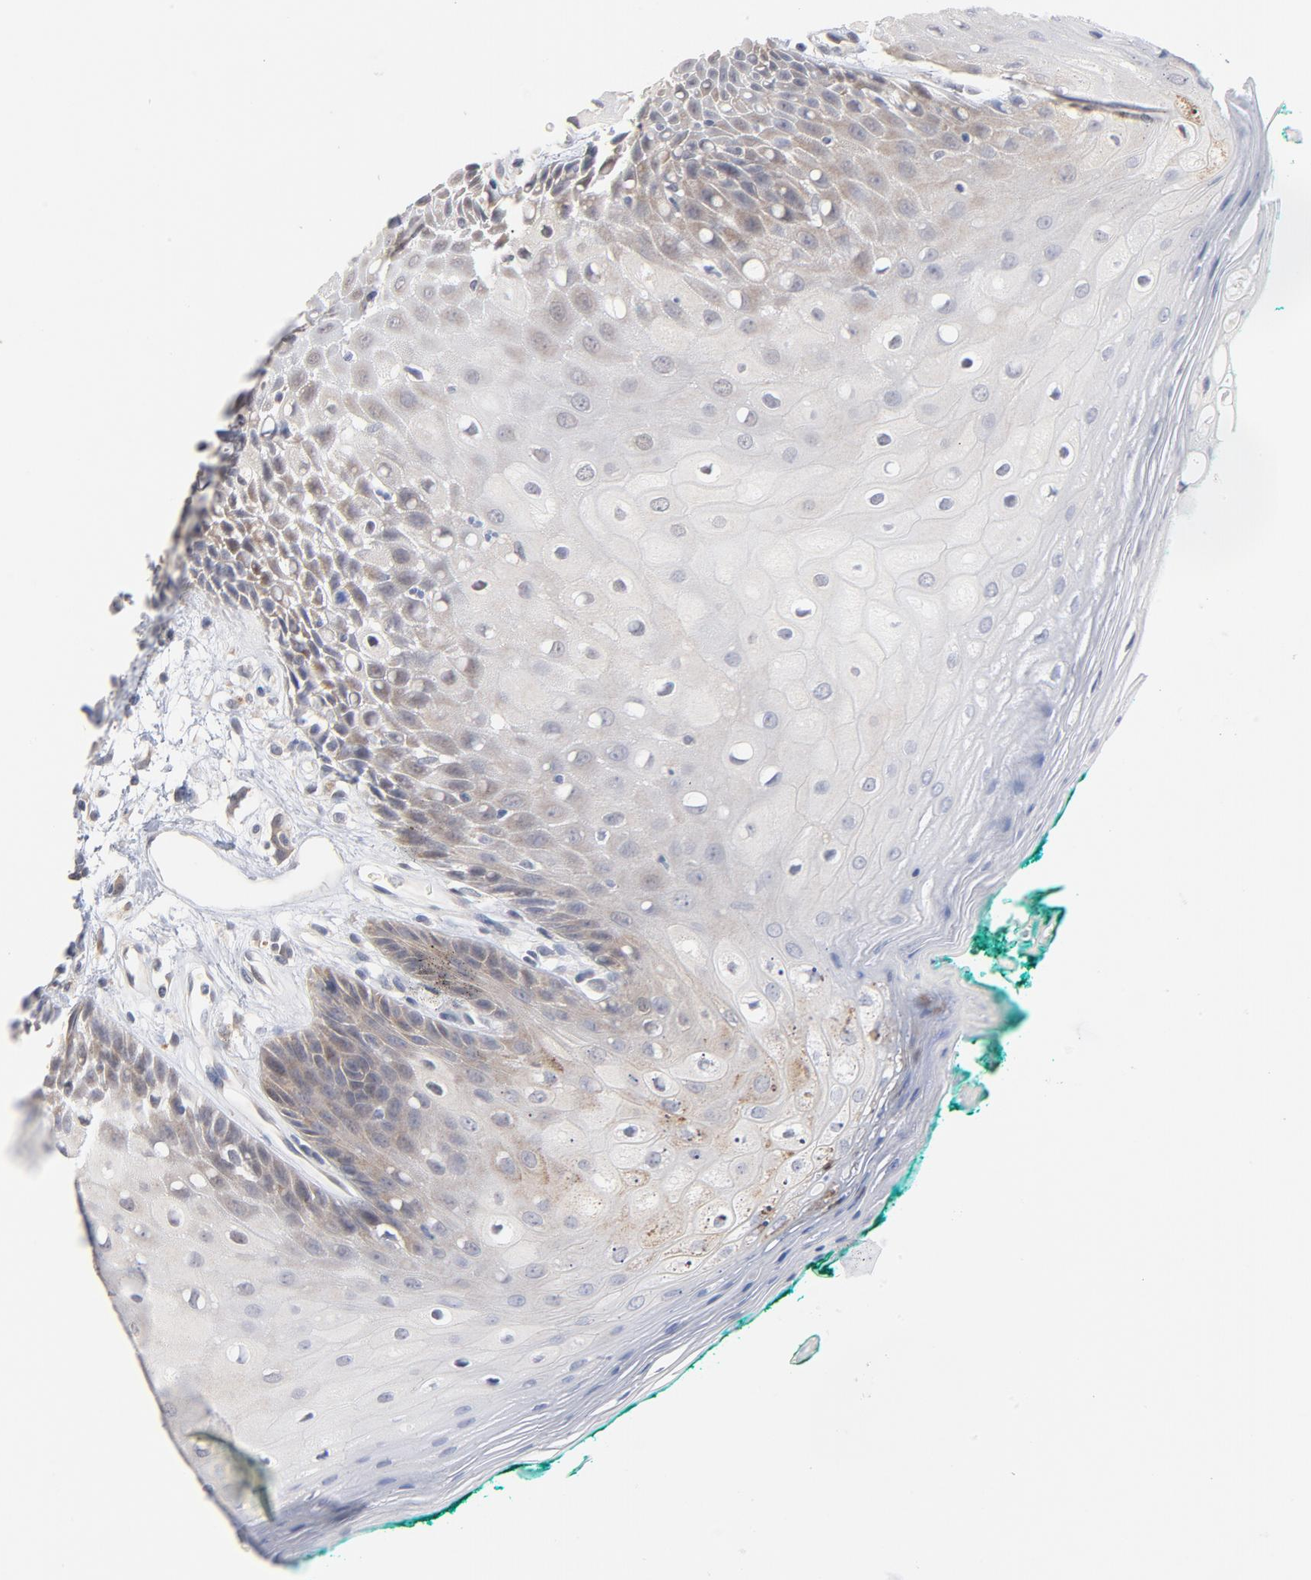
{"staining": {"intensity": "weak", "quantity": "<25%", "location": "cytoplasmic/membranous"}, "tissue": "oral mucosa", "cell_type": "Squamous epithelial cells", "image_type": "normal", "snomed": [{"axis": "morphology", "description": "Normal tissue, NOS"}, {"axis": "morphology", "description": "Squamous cell carcinoma, NOS"}, {"axis": "topography", "description": "Skeletal muscle"}, {"axis": "topography", "description": "Oral tissue"}, {"axis": "topography", "description": "Head-Neck"}], "caption": "Immunohistochemical staining of normal human oral mucosa exhibits no significant positivity in squamous epithelial cells.", "gene": "UBL4A", "patient": {"sex": "female", "age": 84}}